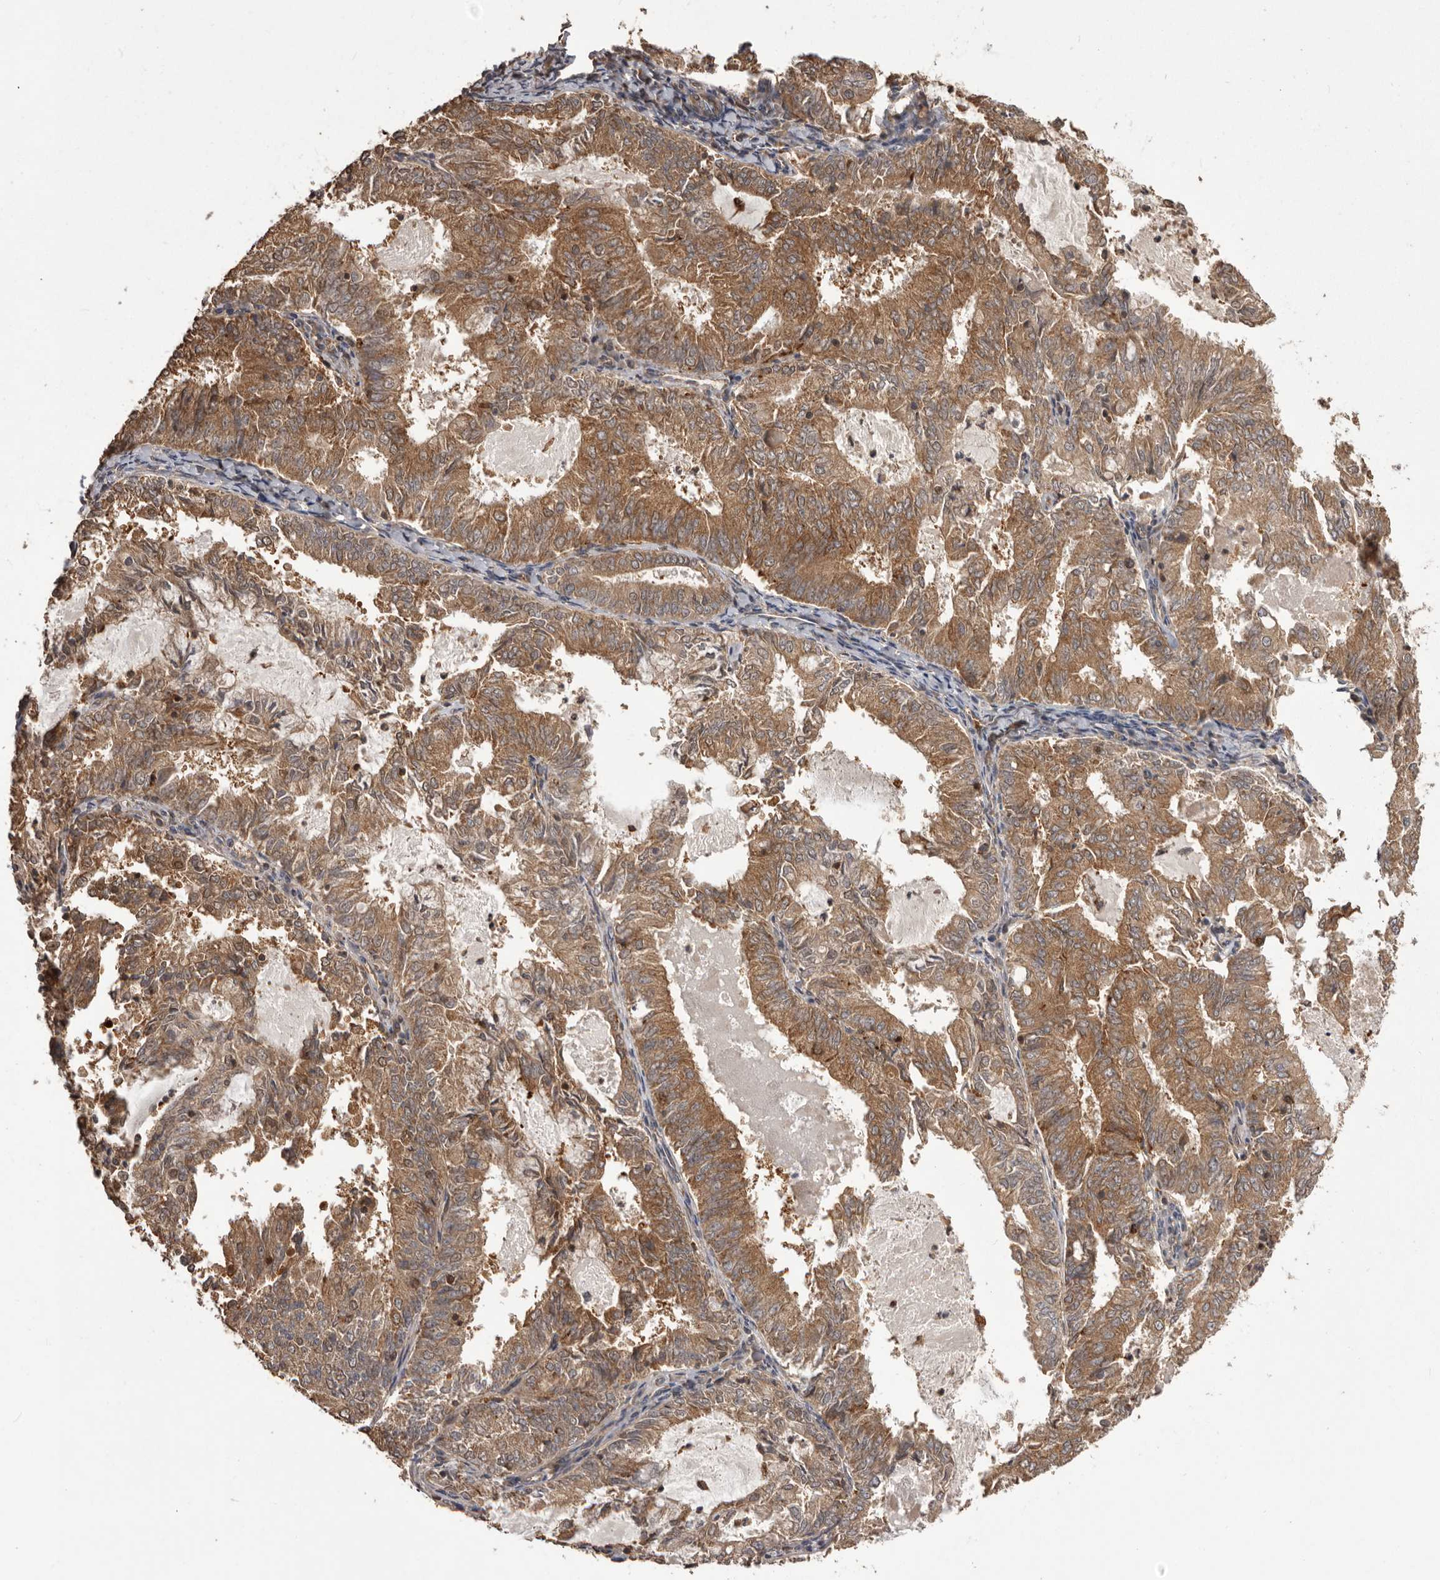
{"staining": {"intensity": "moderate", "quantity": ">75%", "location": "cytoplasmic/membranous"}, "tissue": "endometrial cancer", "cell_type": "Tumor cells", "image_type": "cancer", "snomed": [{"axis": "morphology", "description": "Adenocarcinoma, NOS"}, {"axis": "topography", "description": "Endometrium"}], "caption": "Tumor cells show moderate cytoplasmic/membranous staining in approximately >75% of cells in adenocarcinoma (endometrial).", "gene": "SLC22A3", "patient": {"sex": "female", "age": 57}}